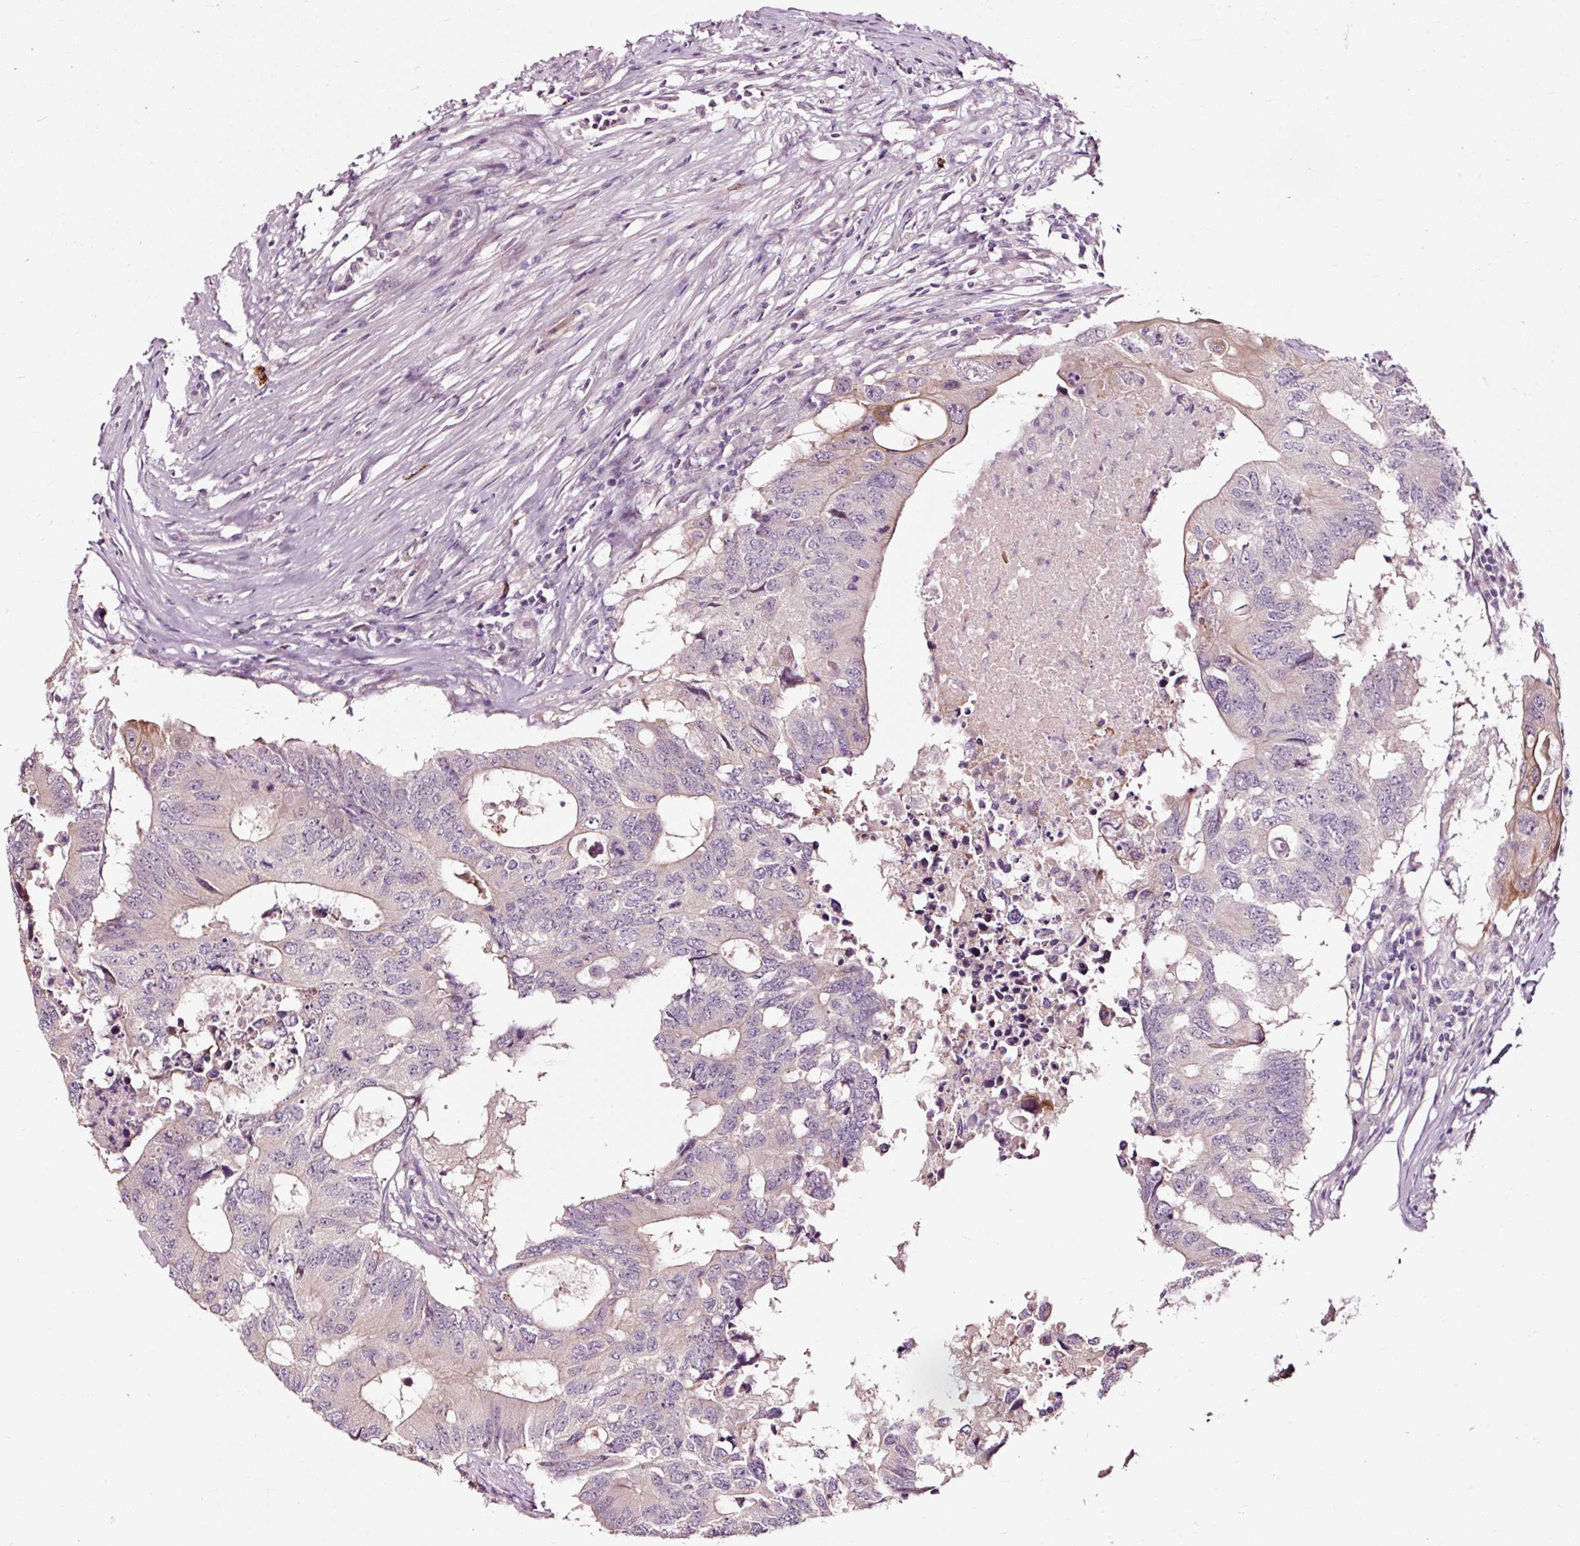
{"staining": {"intensity": "weak", "quantity": "<25%", "location": "cytoplasmic/membranous"}, "tissue": "colorectal cancer", "cell_type": "Tumor cells", "image_type": "cancer", "snomed": [{"axis": "morphology", "description": "Adenocarcinoma, NOS"}, {"axis": "topography", "description": "Colon"}], "caption": "Immunohistochemistry of colorectal cancer (adenocarcinoma) shows no expression in tumor cells. (Stains: DAB (3,3'-diaminobenzidine) IHC with hematoxylin counter stain, Microscopy: brightfield microscopy at high magnification).", "gene": "UTP14A", "patient": {"sex": "male", "age": 71}}